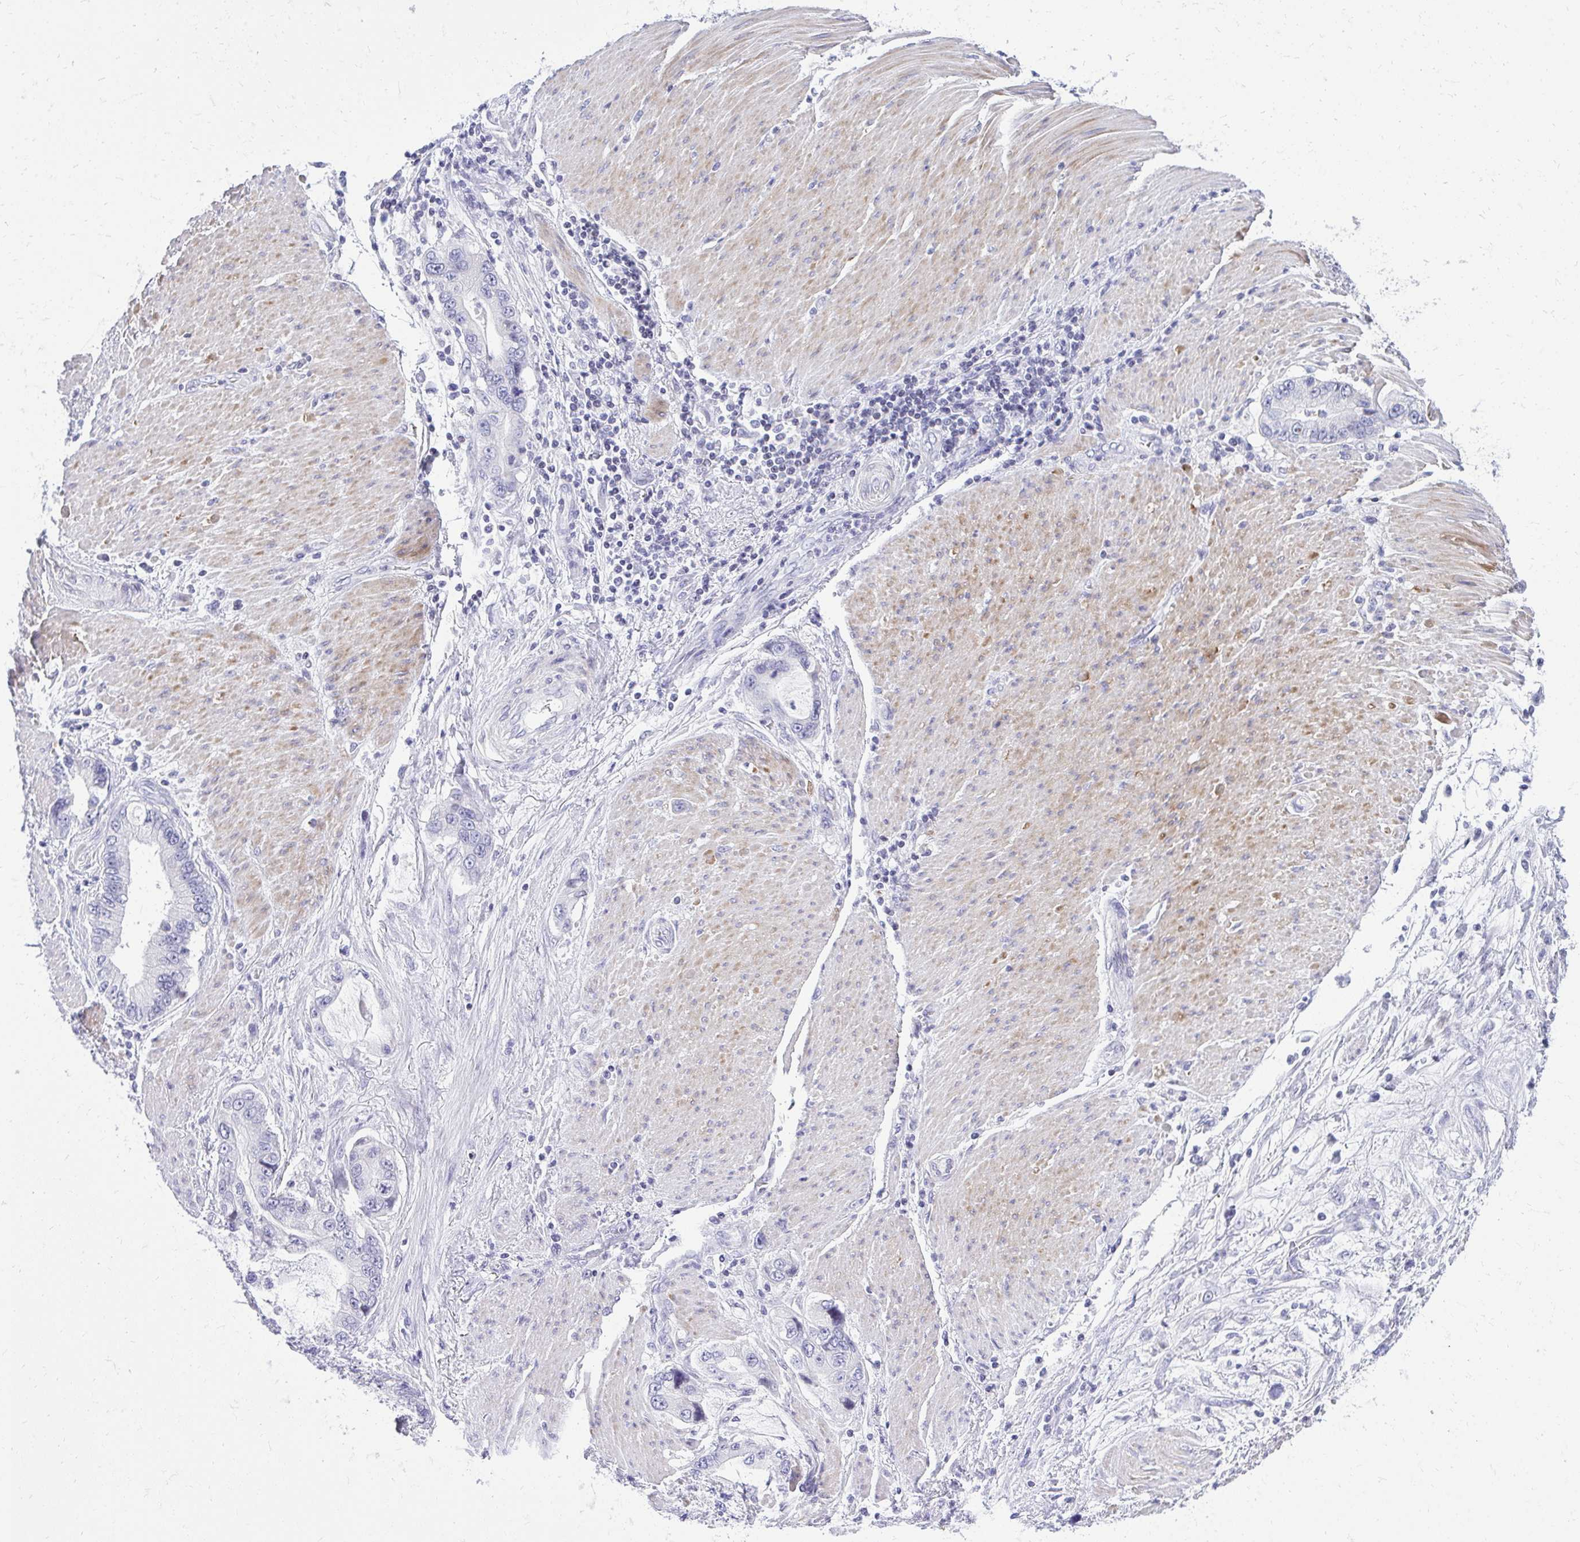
{"staining": {"intensity": "negative", "quantity": "none", "location": "none"}, "tissue": "stomach cancer", "cell_type": "Tumor cells", "image_type": "cancer", "snomed": [{"axis": "morphology", "description": "Adenocarcinoma, NOS"}, {"axis": "topography", "description": "Pancreas"}, {"axis": "topography", "description": "Stomach, upper"}], "caption": "A high-resolution photomicrograph shows immunohistochemistry staining of stomach cancer (adenocarcinoma), which shows no significant staining in tumor cells.", "gene": "GABRA1", "patient": {"sex": "male", "age": 77}}